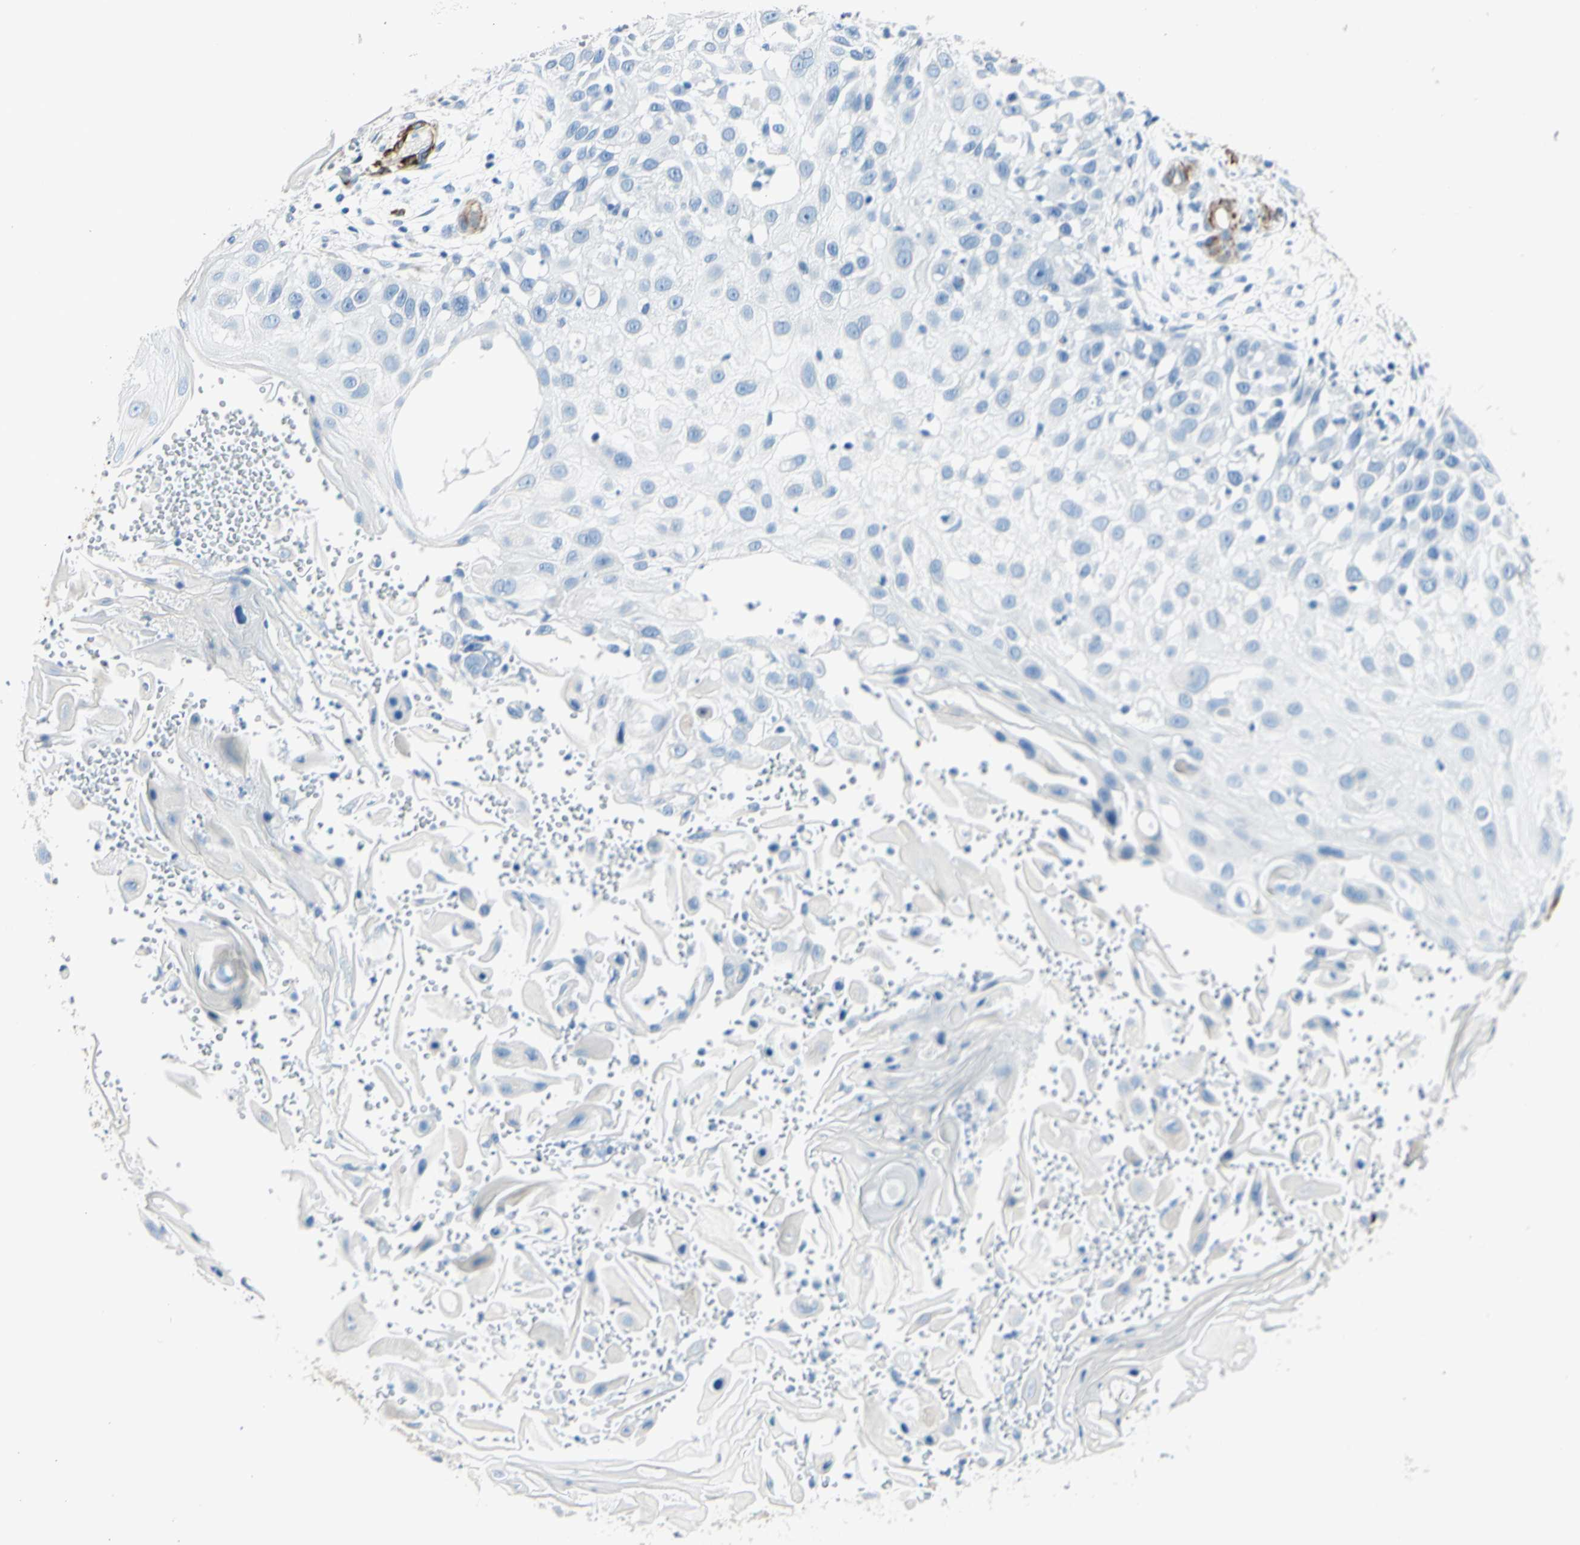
{"staining": {"intensity": "negative", "quantity": "none", "location": "none"}, "tissue": "skin cancer", "cell_type": "Tumor cells", "image_type": "cancer", "snomed": [{"axis": "morphology", "description": "Squamous cell carcinoma, NOS"}, {"axis": "topography", "description": "Skin"}], "caption": "Skin cancer (squamous cell carcinoma) stained for a protein using immunohistochemistry reveals no positivity tumor cells.", "gene": "PTH2R", "patient": {"sex": "female", "age": 44}}